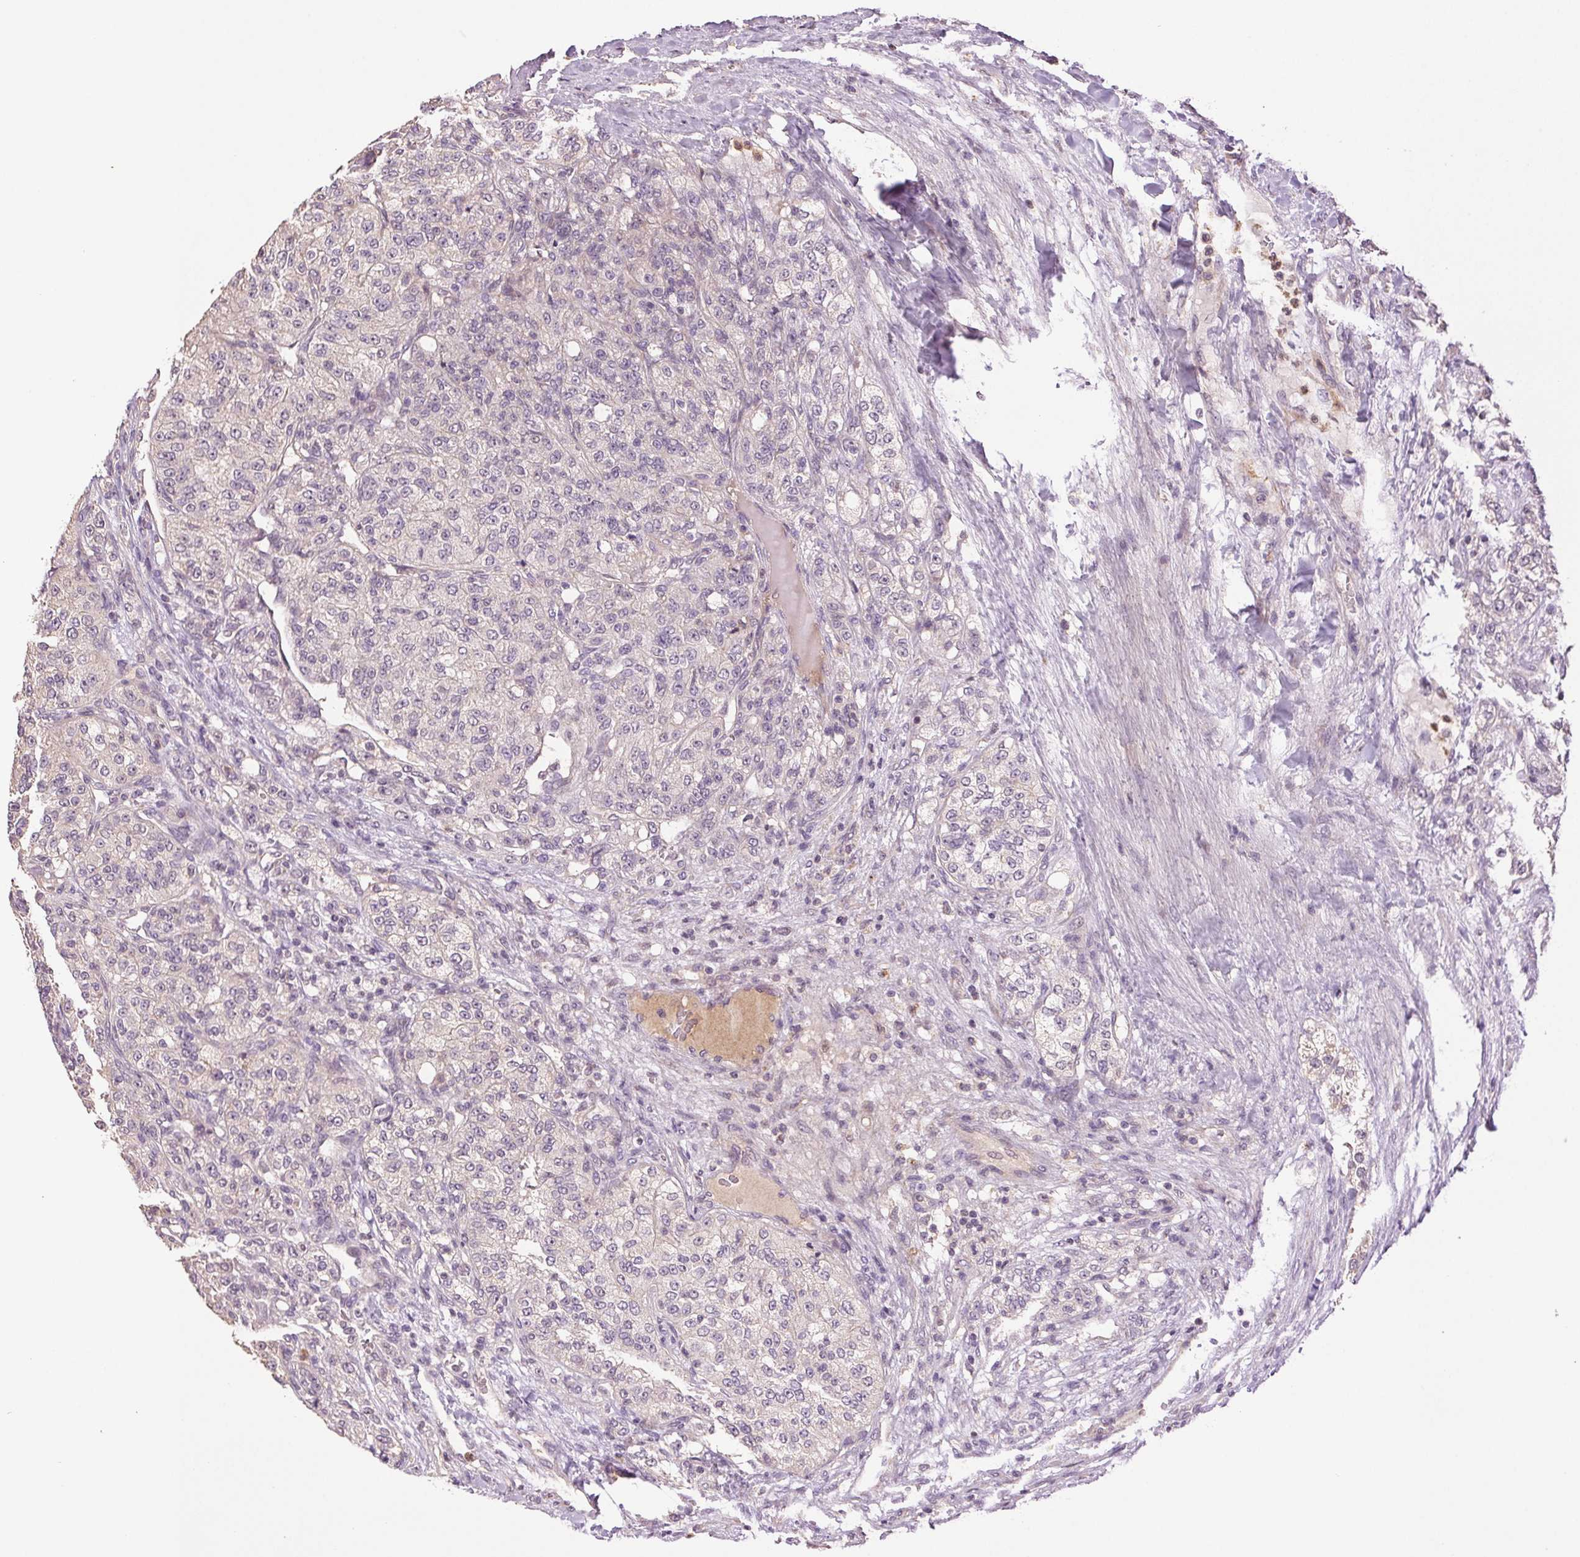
{"staining": {"intensity": "negative", "quantity": "none", "location": "none"}, "tissue": "renal cancer", "cell_type": "Tumor cells", "image_type": "cancer", "snomed": [{"axis": "morphology", "description": "Adenocarcinoma, NOS"}, {"axis": "topography", "description": "Kidney"}], "caption": "IHC of human renal adenocarcinoma exhibits no positivity in tumor cells.", "gene": "TMEM253", "patient": {"sex": "female", "age": 63}}